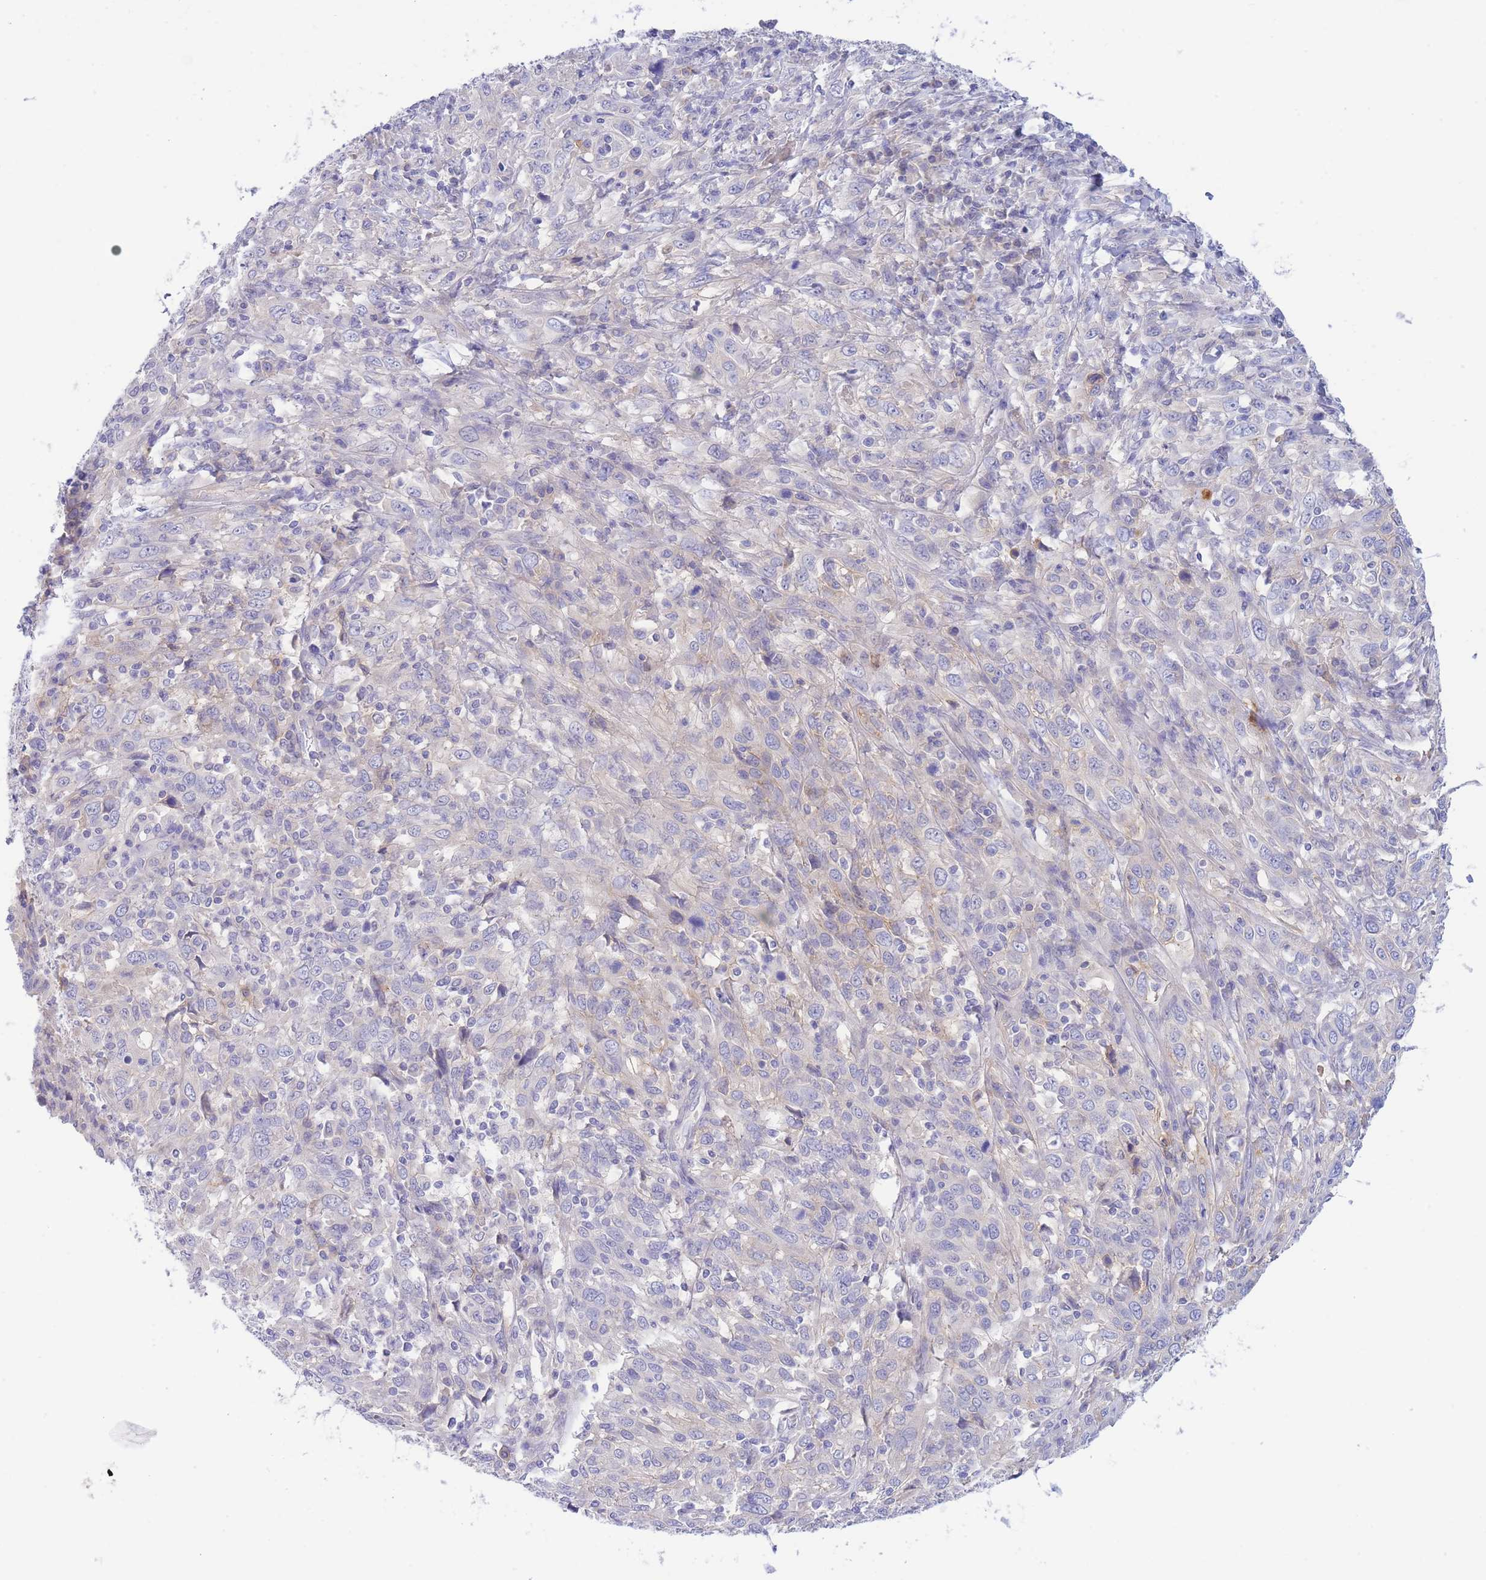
{"staining": {"intensity": "negative", "quantity": "none", "location": "none"}, "tissue": "cervical cancer", "cell_type": "Tumor cells", "image_type": "cancer", "snomed": [{"axis": "morphology", "description": "Squamous cell carcinoma, NOS"}, {"axis": "topography", "description": "Cervix"}], "caption": "This is an immunohistochemistry image of human squamous cell carcinoma (cervical). There is no expression in tumor cells.", "gene": "PCDHB3", "patient": {"sex": "female", "age": 46}}